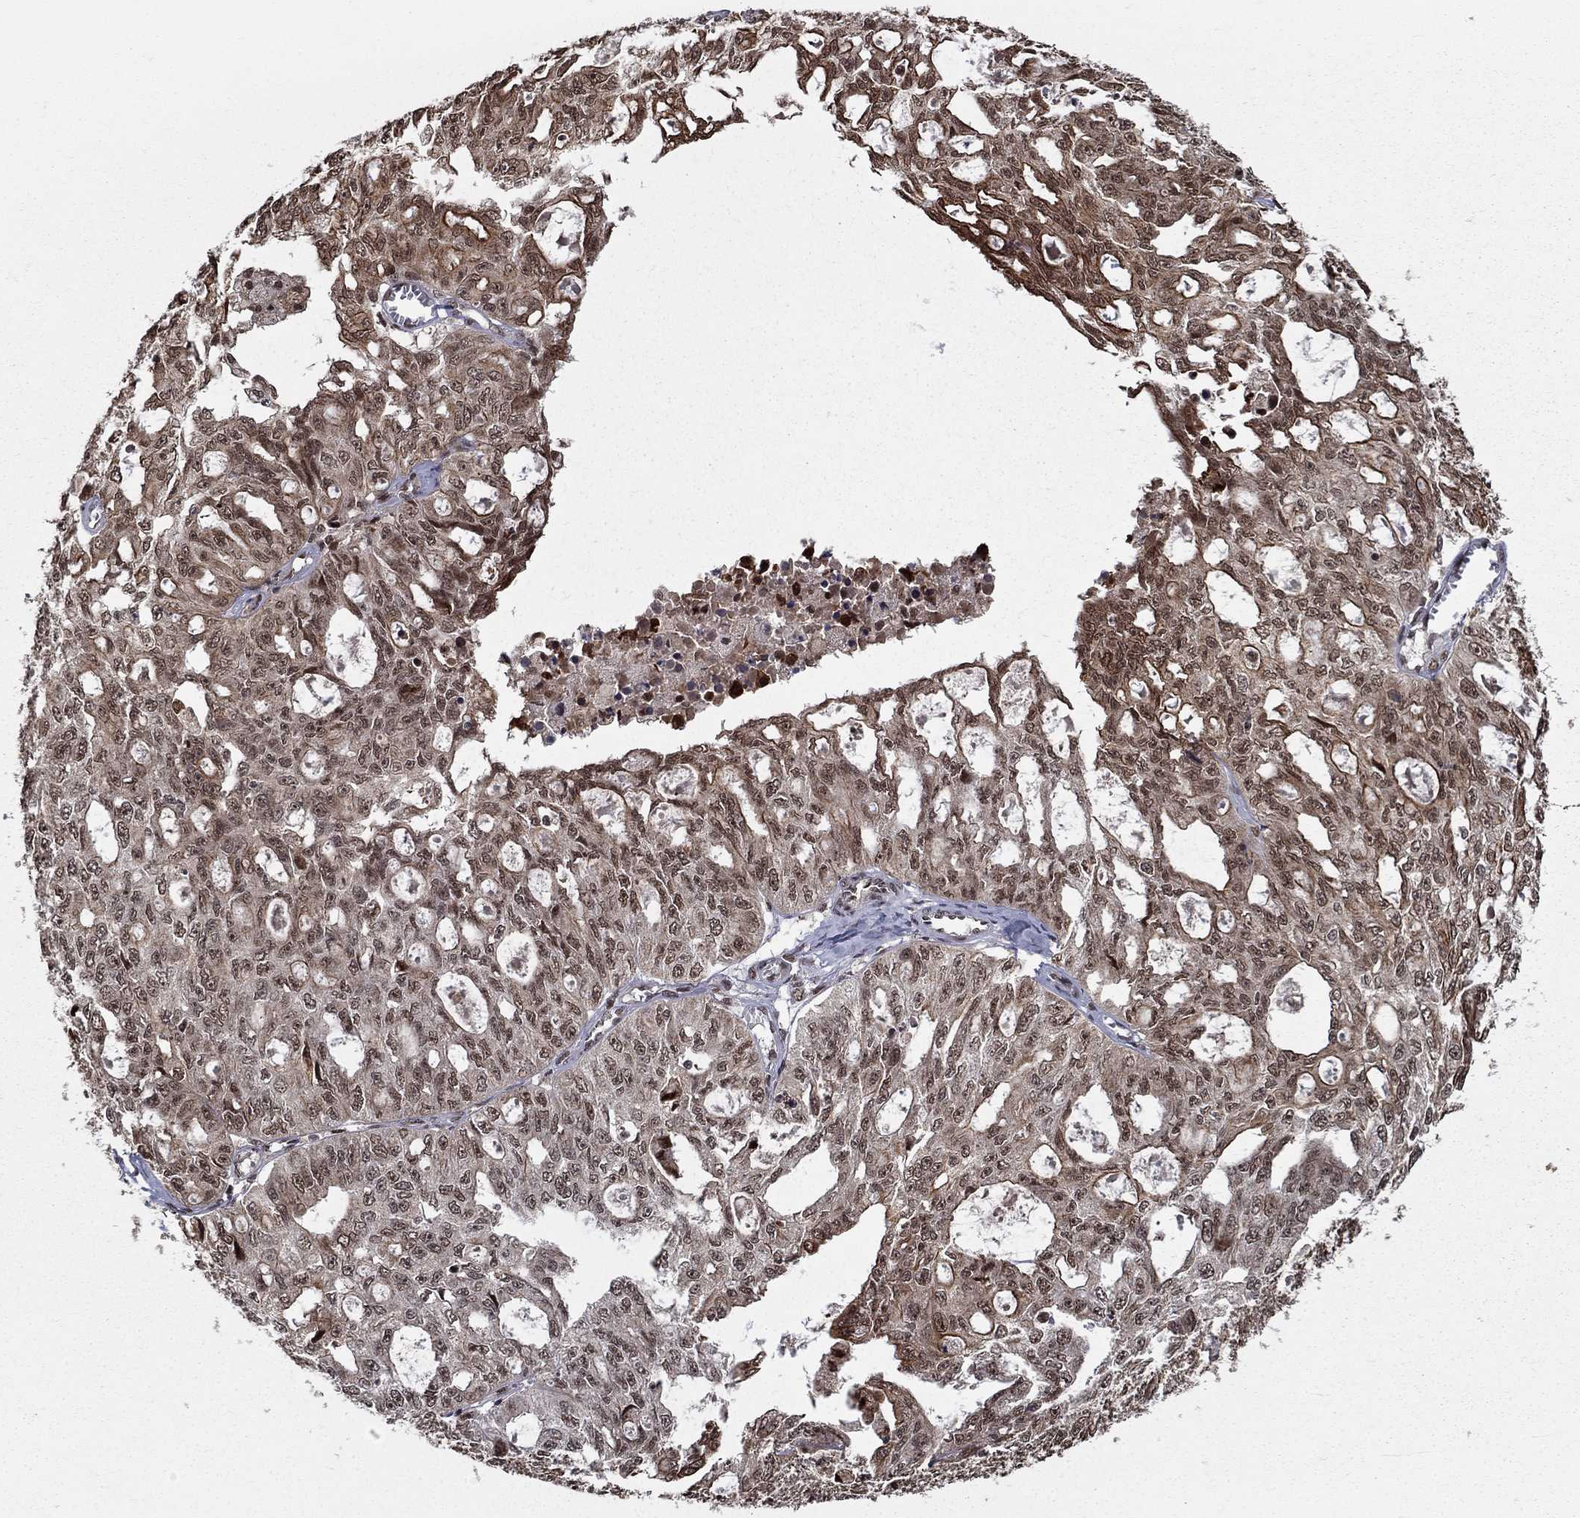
{"staining": {"intensity": "moderate", "quantity": "<25%", "location": "nuclear"}, "tissue": "ovarian cancer", "cell_type": "Tumor cells", "image_type": "cancer", "snomed": [{"axis": "morphology", "description": "Carcinoma, endometroid"}, {"axis": "topography", "description": "Ovary"}], "caption": "Protein staining of endometroid carcinoma (ovarian) tissue displays moderate nuclear positivity in approximately <25% of tumor cells.", "gene": "CDCA7L", "patient": {"sex": "female", "age": 65}}